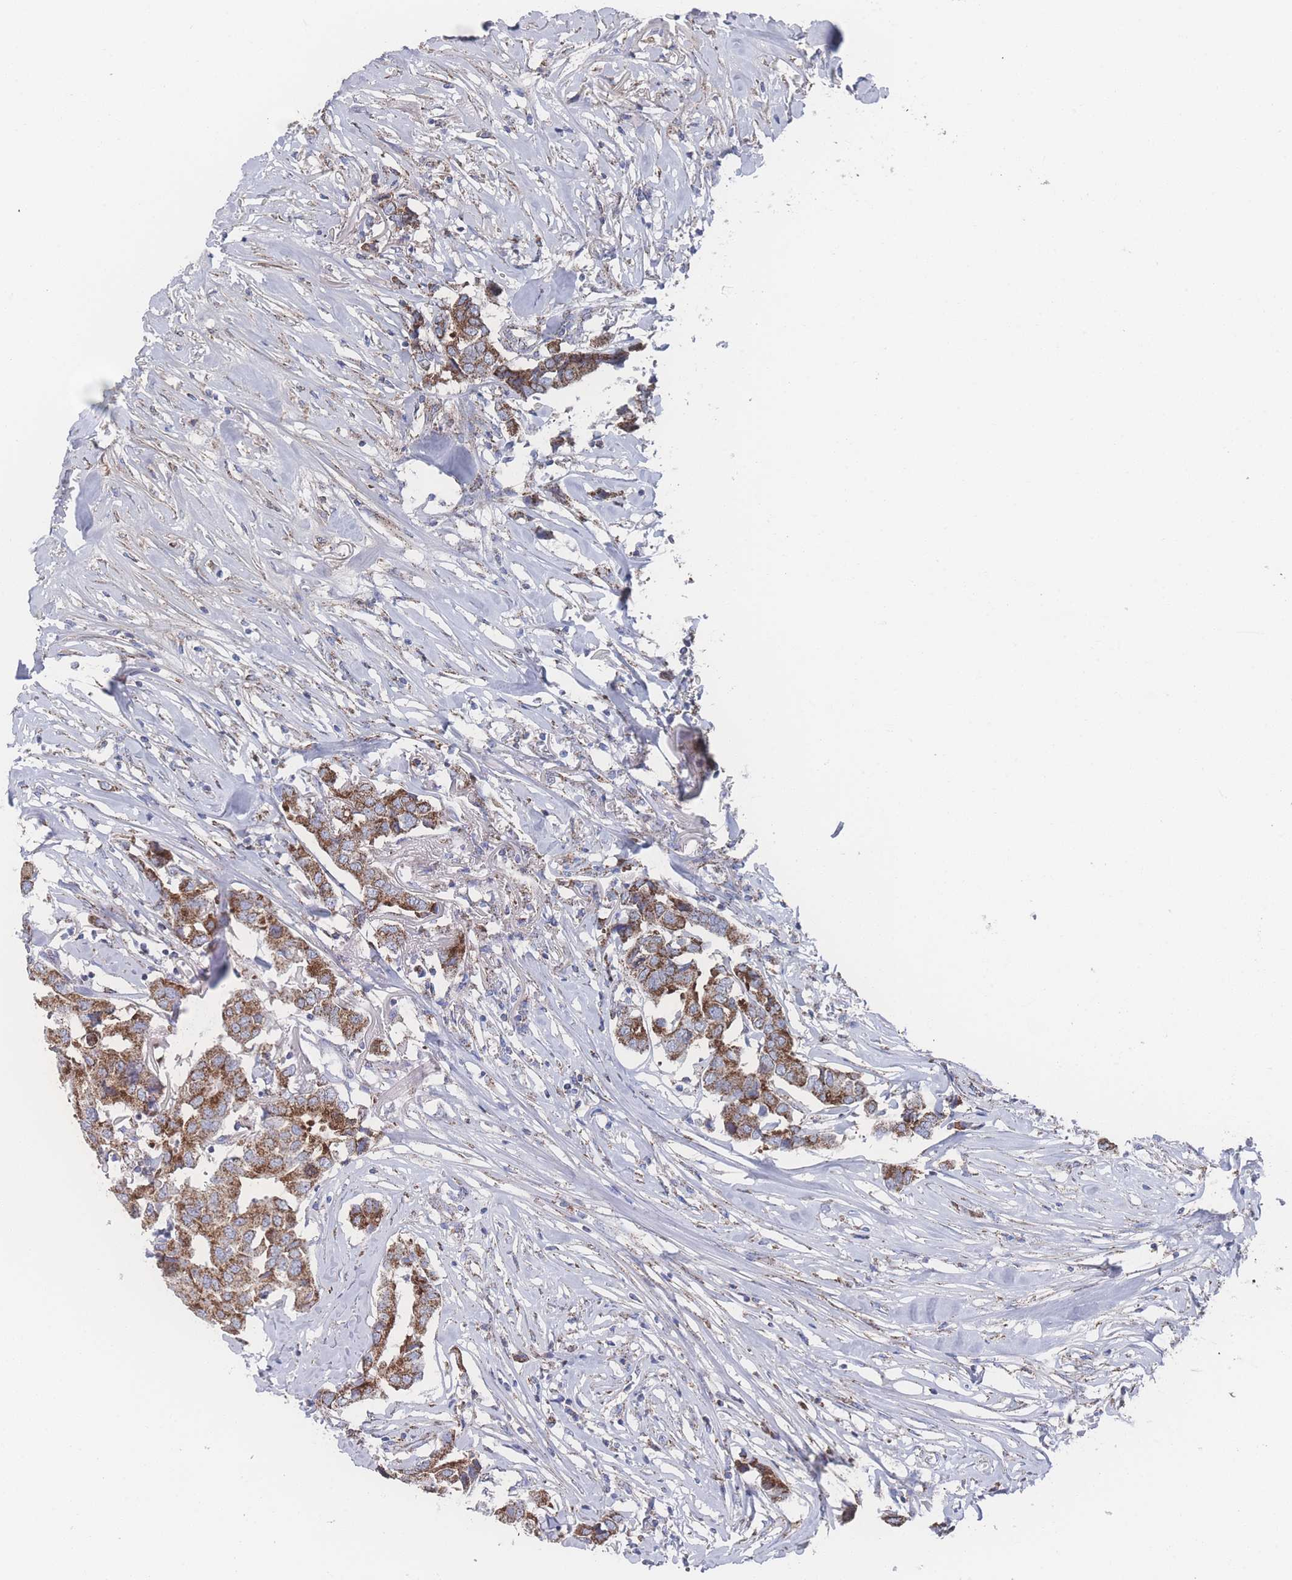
{"staining": {"intensity": "moderate", "quantity": ">75%", "location": "cytoplasmic/membranous"}, "tissue": "breast cancer", "cell_type": "Tumor cells", "image_type": "cancer", "snomed": [{"axis": "morphology", "description": "Duct carcinoma"}, {"axis": "topography", "description": "Breast"}], "caption": "Invasive ductal carcinoma (breast) was stained to show a protein in brown. There is medium levels of moderate cytoplasmic/membranous staining in about >75% of tumor cells. Nuclei are stained in blue.", "gene": "PEX14", "patient": {"sex": "female", "age": 80}}